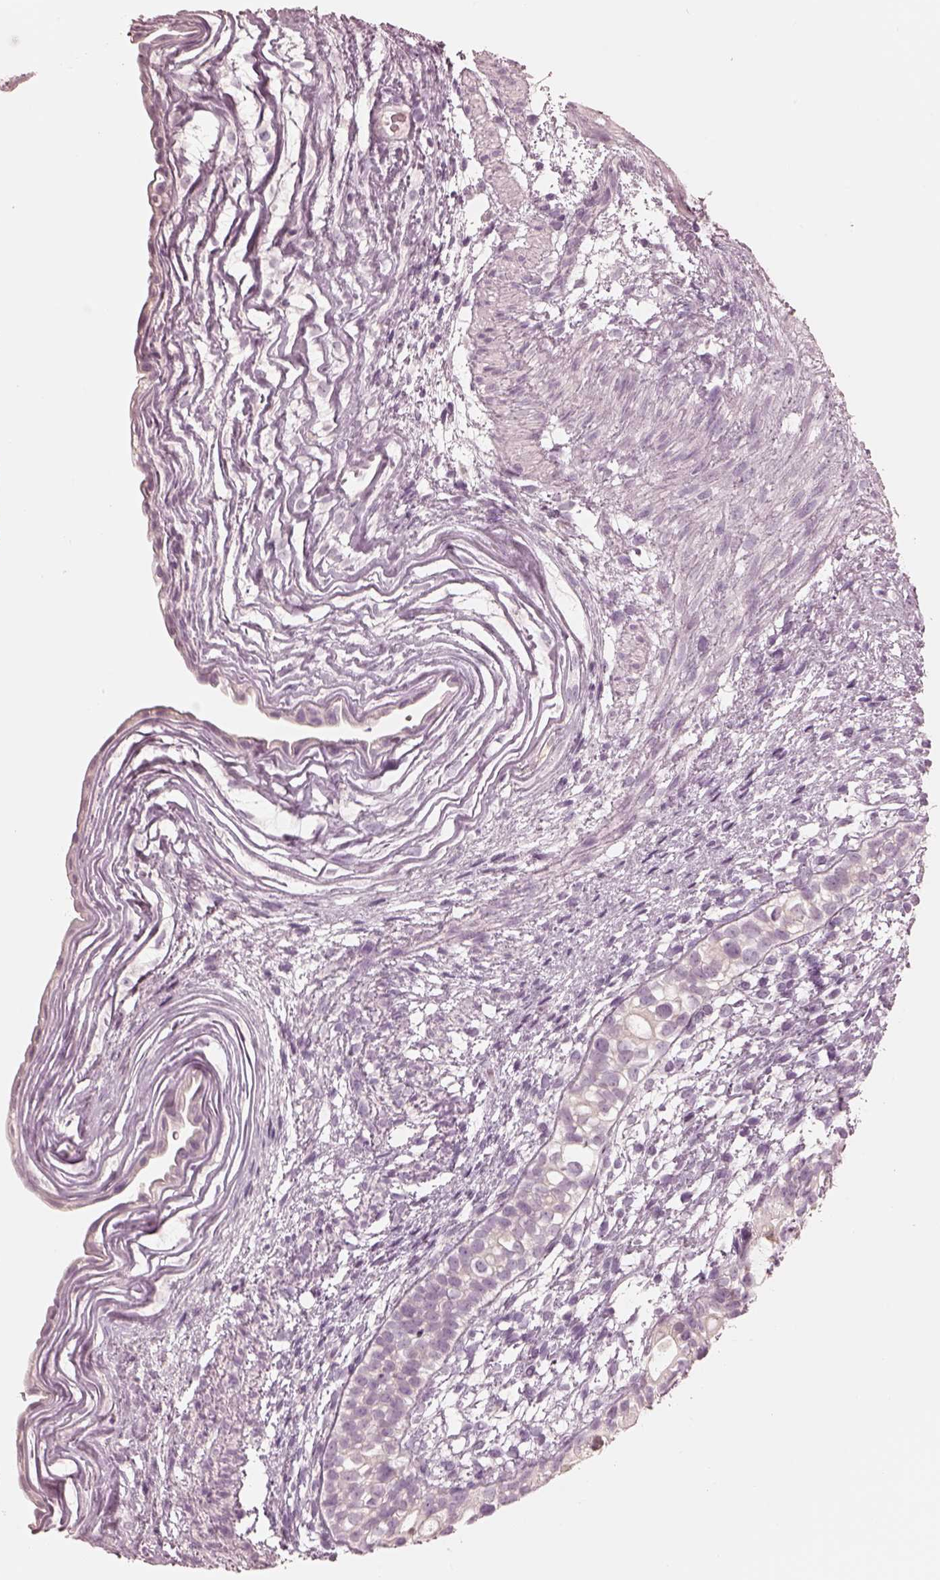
{"staining": {"intensity": "negative", "quantity": "none", "location": "none"}, "tissue": "testis cancer", "cell_type": "Tumor cells", "image_type": "cancer", "snomed": [{"axis": "morphology", "description": "Normal tissue, NOS"}, {"axis": "morphology", "description": "Carcinoma, Embryonal, NOS"}, {"axis": "topography", "description": "Testis"}, {"axis": "topography", "description": "Epididymis"}], "caption": "This is an IHC photomicrograph of testis embryonal carcinoma. There is no staining in tumor cells.", "gene": "CALR3", "patient": {"sex": "male", "age": 24}}